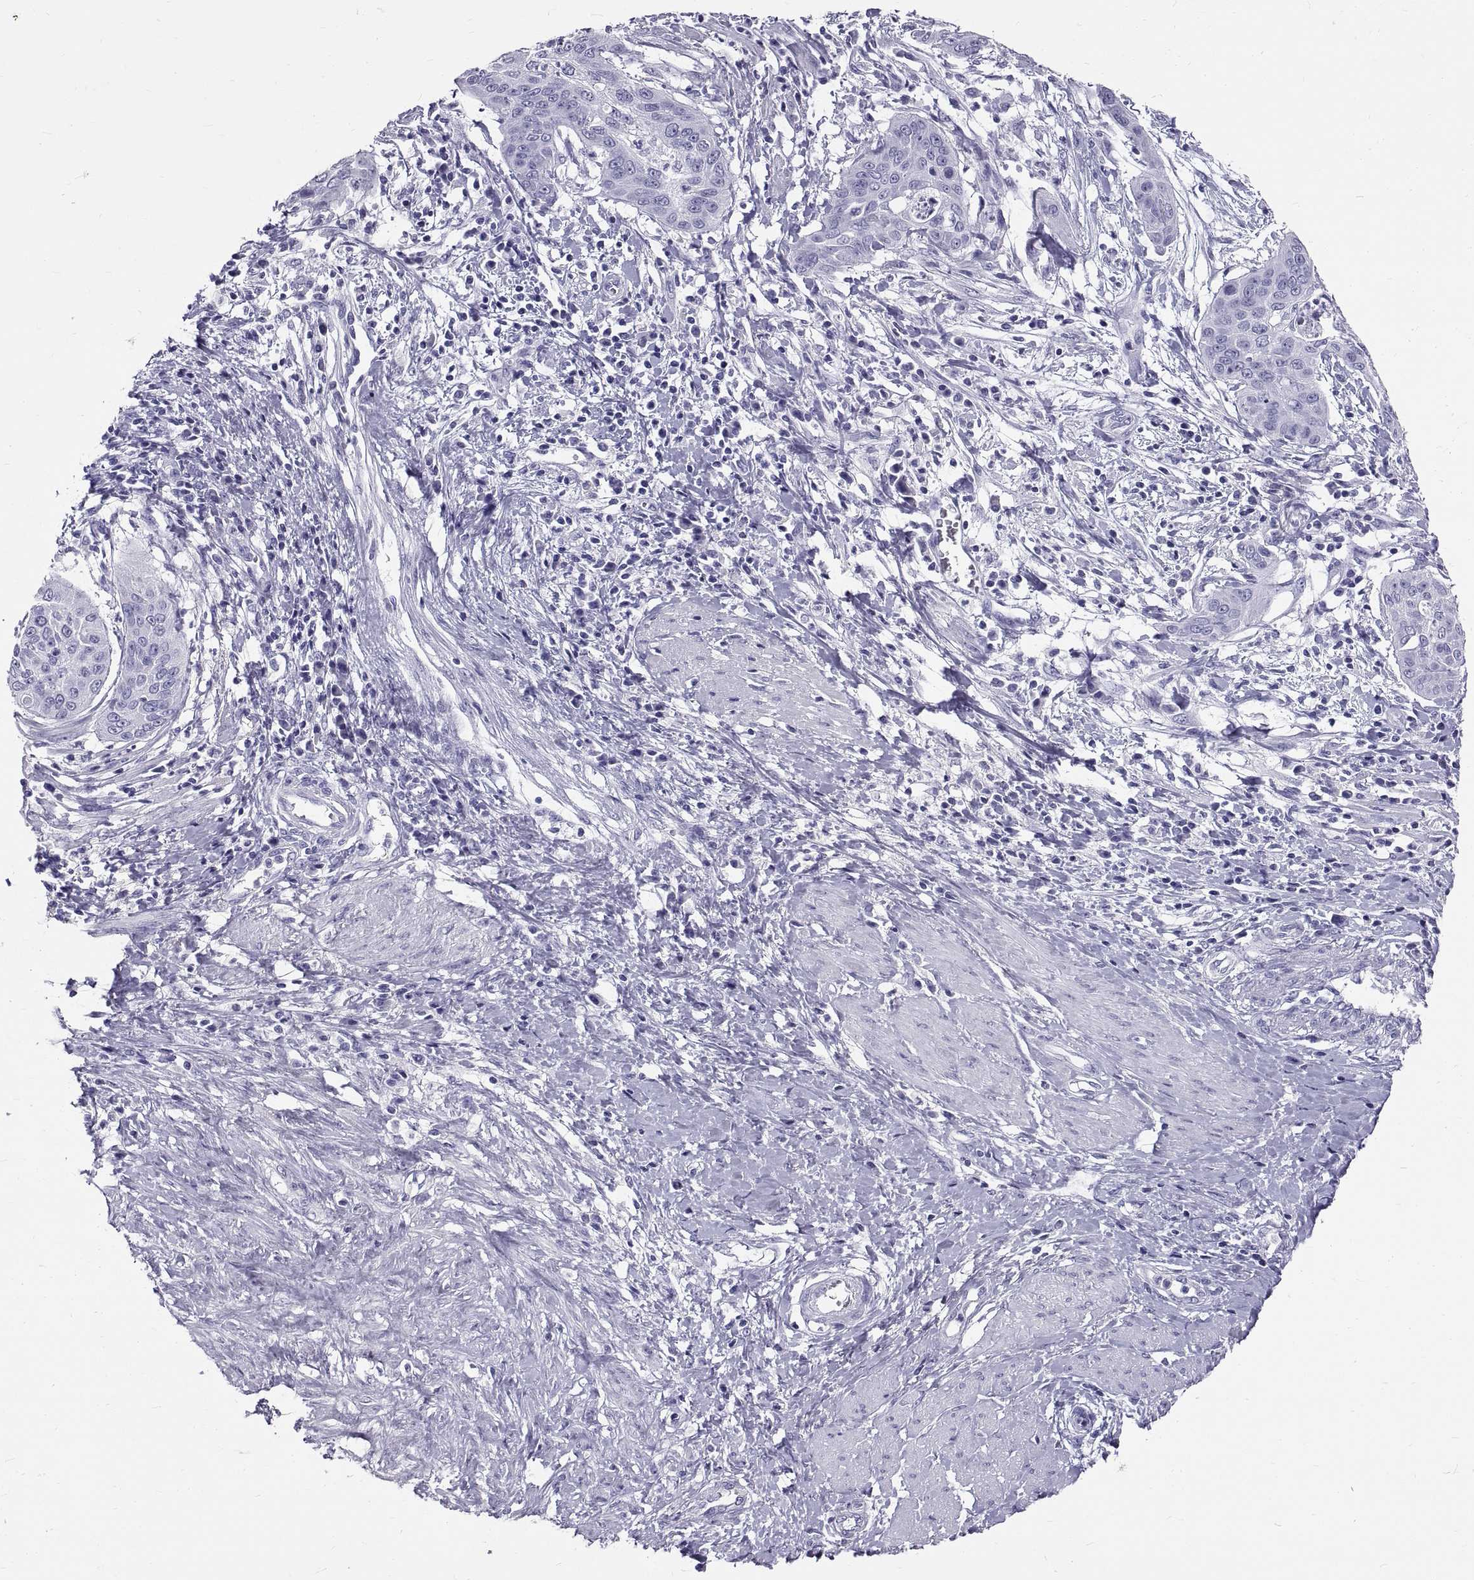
{"staining": {"intensity": "negative", "quantity": "none", "location": "none"}, "tissue": "cervical cancer", "cell_type": "Tumor cells", "image_type": "cancer", "snomed": [{"axis": "morphology", "description": "Squamous cell carcinoma, NOS"}, {"axis": "topography", "description": "Cervix"}], "caption": "Tumor cells show no significant protein staining in cervical cancer (squamous cell carcinoma).", "gene": "GNG12", "patient": {"sex": "female", "age": 39}}